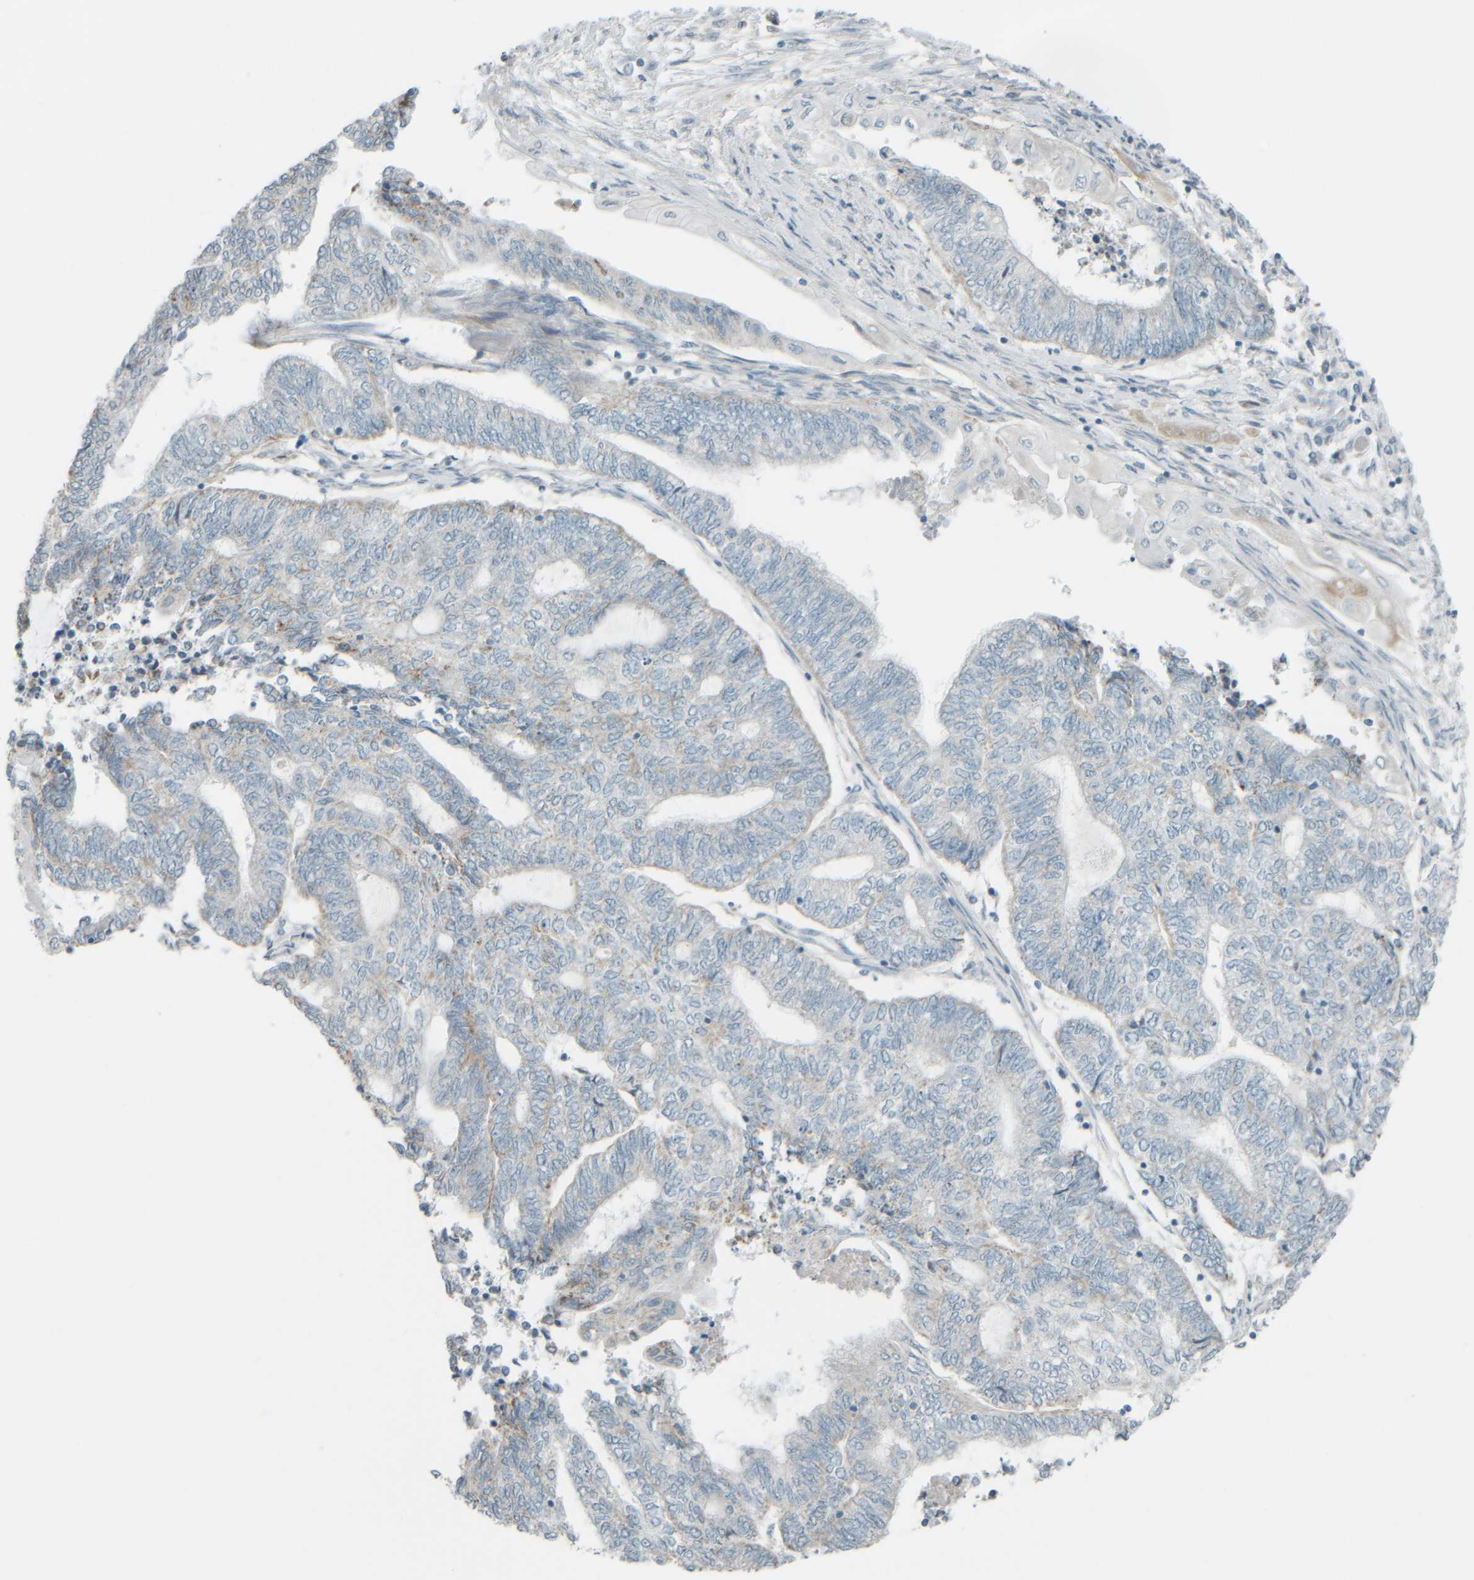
{"staining": {"intensity": "negative", "quantity": "none", "location": "none"}, "tissue": "endometrial cancer", "cell_type": "Tumor cells", "image_type": "cancer", "snomed": [{"axis": "morphology", "description": "Adenocarcinoma, NOS"}, {"axis": "topography", "description": "Uterus"}, {"axis": "topography", "description": "Endometrium"}], "caption": "Adenocarcinoma (endometrial) was stained to show a protein in brown. There is no significant expression in tumor cells.", "gene": "PTGES3L-AARSD1", "patient": {"sex": "female", "age": 70}}